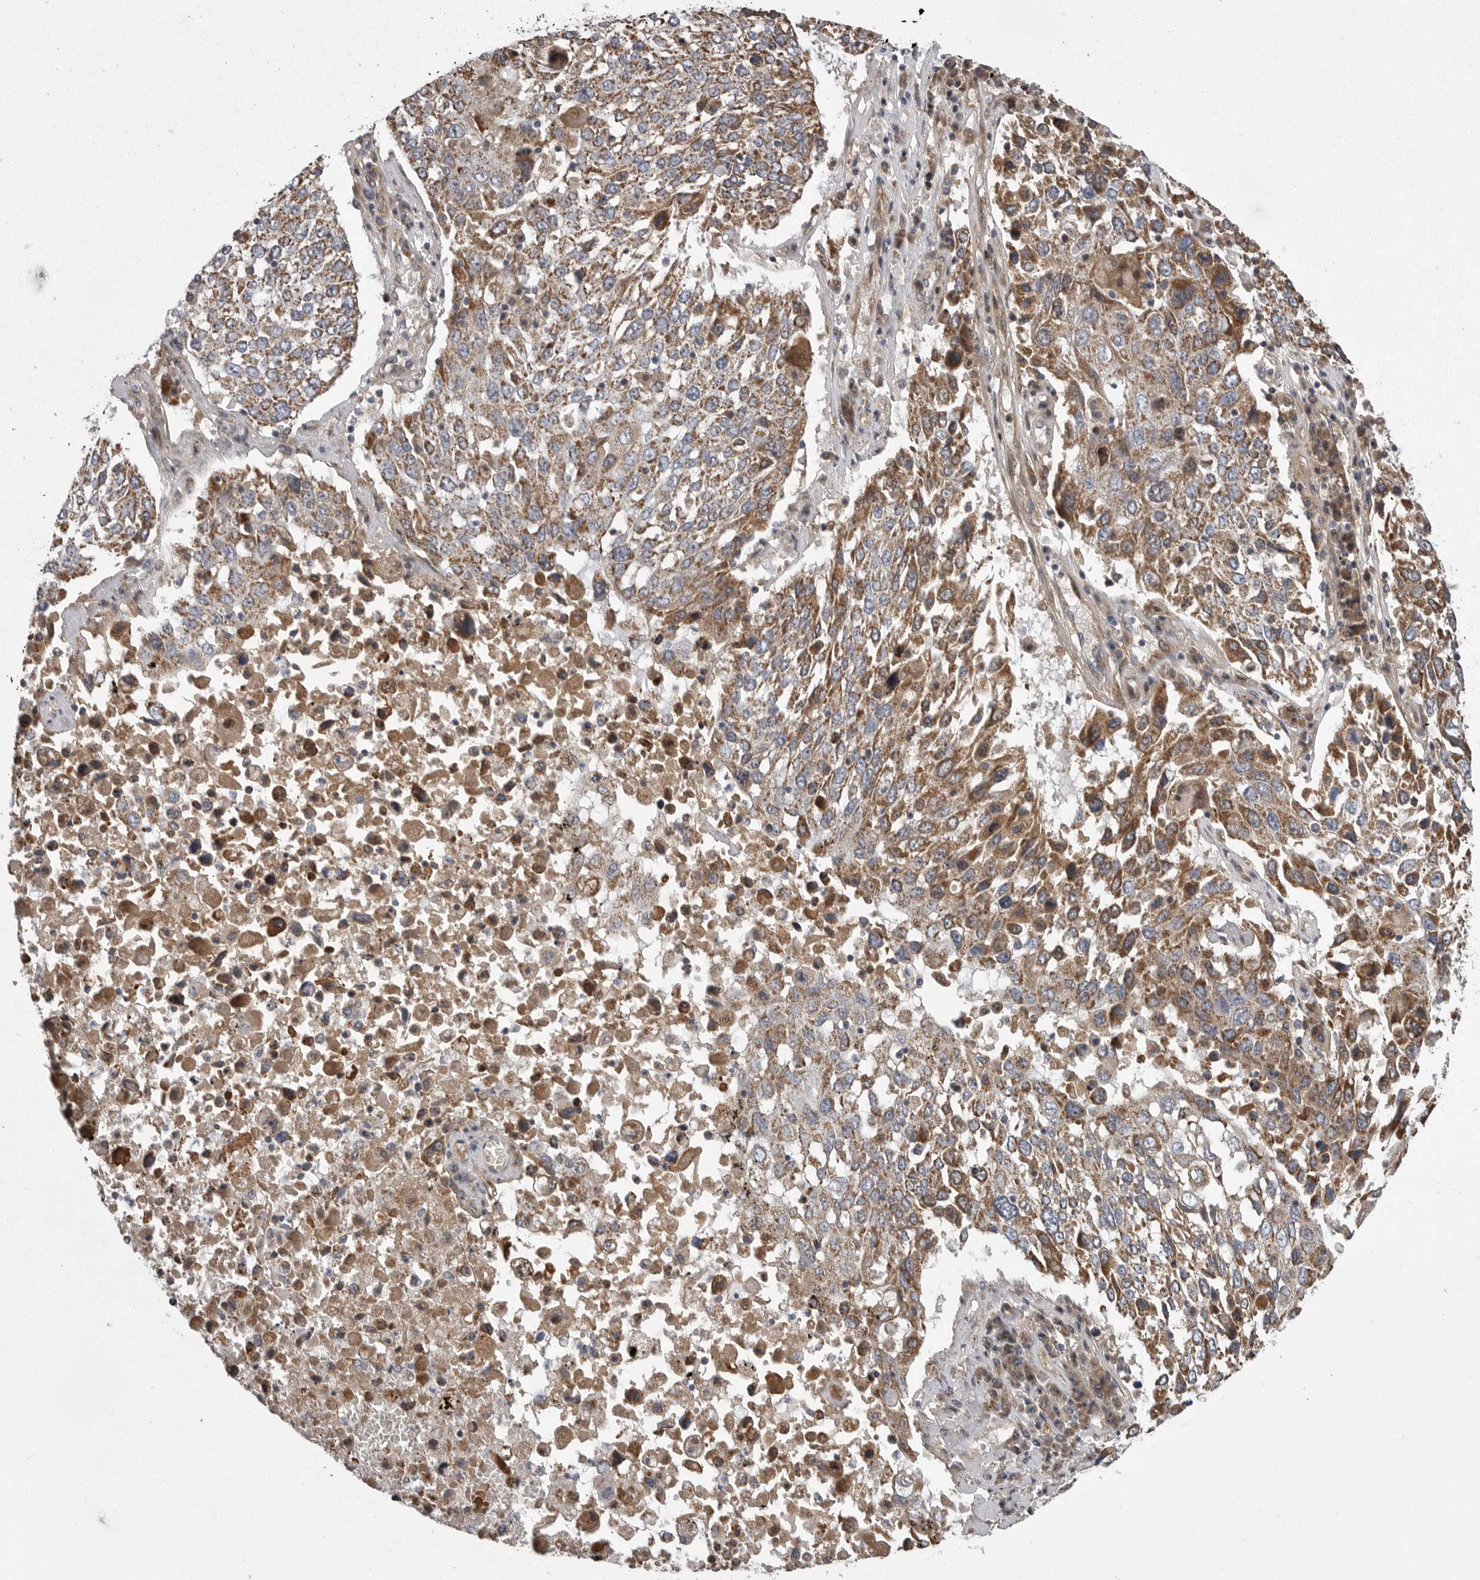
{"staining": {"intensity": "moderate", "quantity": ">75%", "location": "cytoplasmic/membranous"}, "tissue": "lung cancer", "cell_type": "Tumor cells", "image_type": "cancer", "snomed": [{"axis": "morphology", "description": "Squamous cell carcinoma, NOS"}, {"axis": "topography", "description": "Lung"}], "caption": "This image demonstrates IHC staining of squamous cell carcinoma (lung), with medium moderate cytoplasmic/membranous positivity in approximately >75% of tumor cells.", "gene": "CRP", "patient": {"sex": "male", "age": 65}}